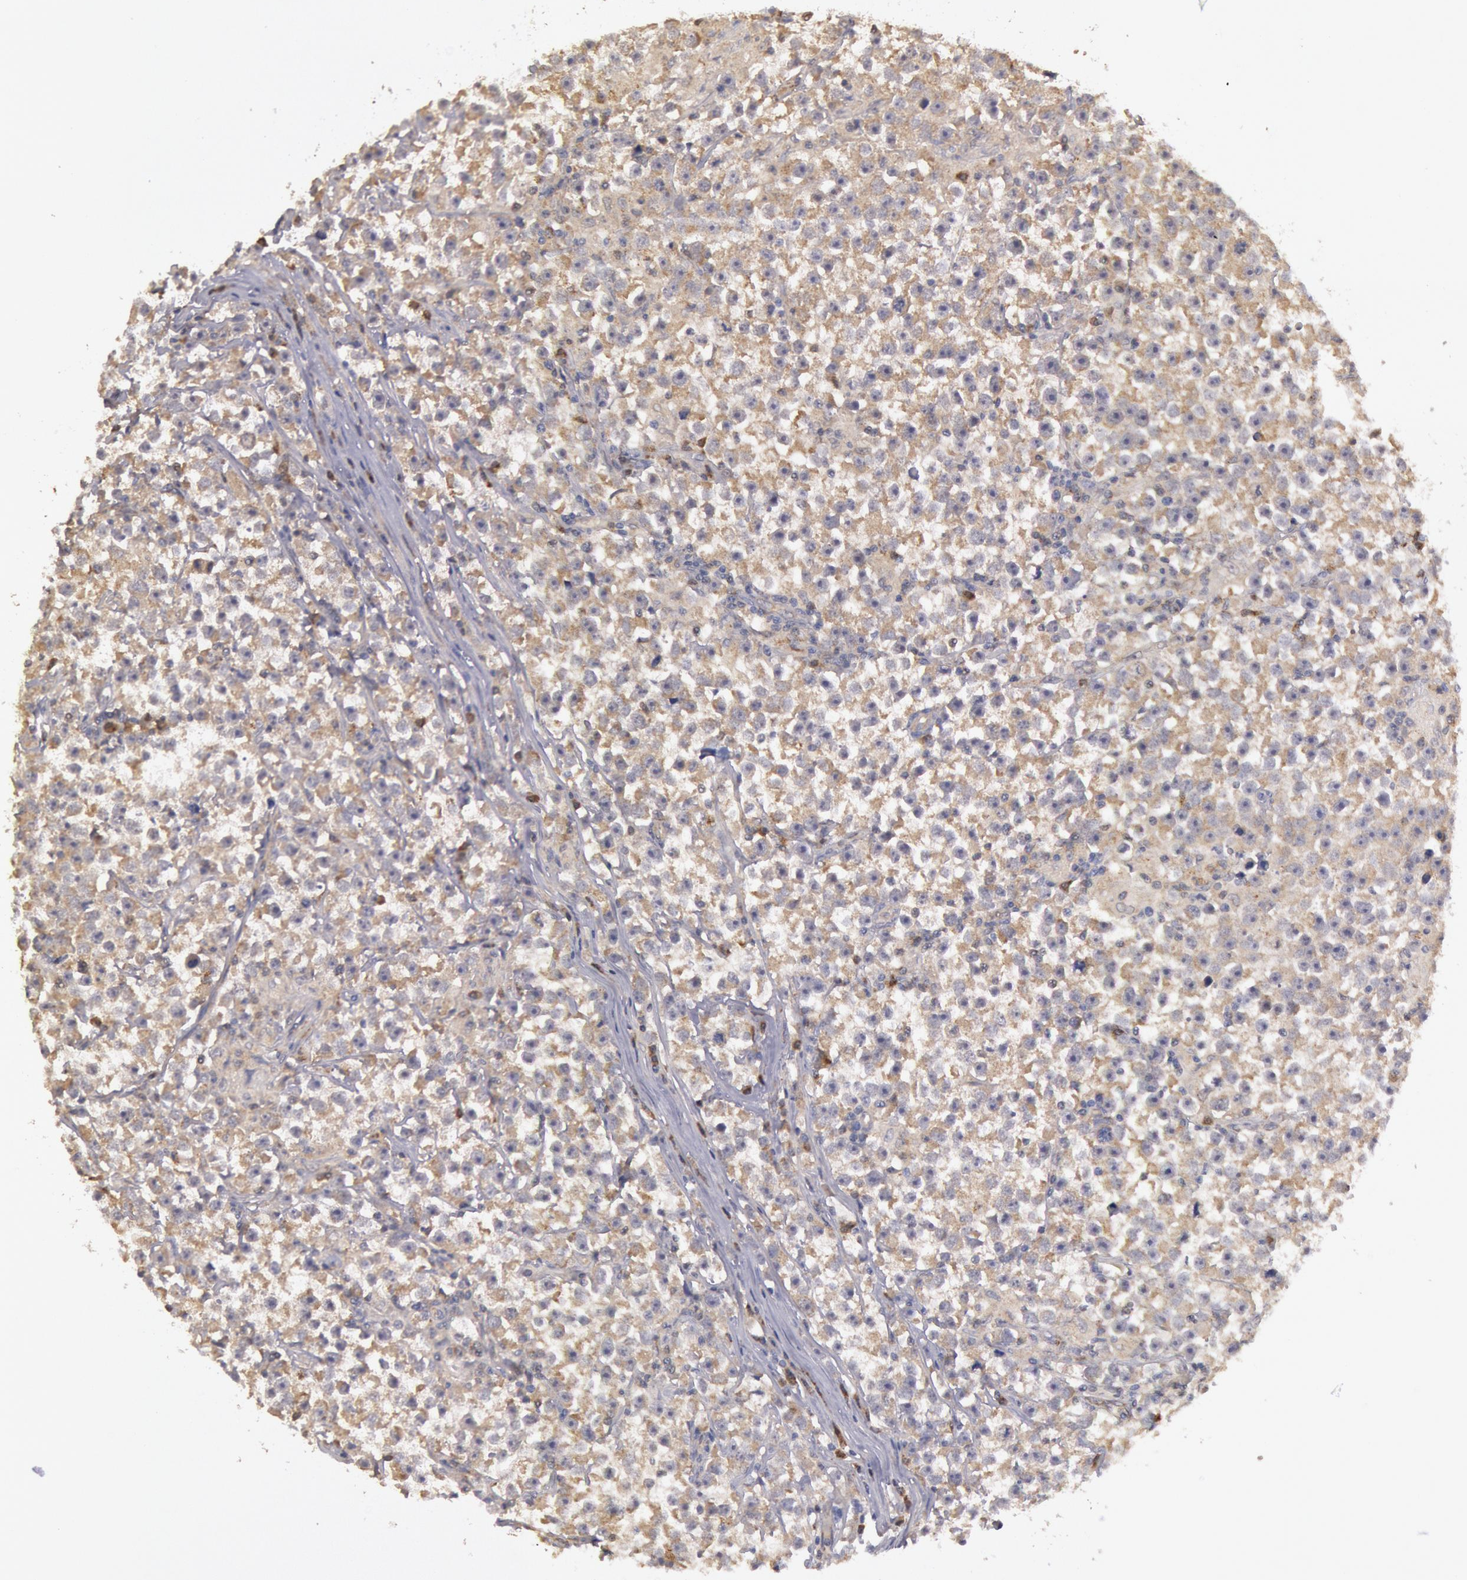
{"staining": {"intensity": "negative", "quantity": "none", "location": "none"}, "tissue": "testis cancer", "cell_type": "Tumor cells", "image_type": "cancer", "snomed": [{"axis": "morphology", "description": "Seminoma, NOS"}, {"axis": "topography", "description": "Testis"}], "caption": "Tumor cells show no significant protein positivity in testis seminoma.", "gene": "MPST", "patient": {"sex": "male", "age": 33}}